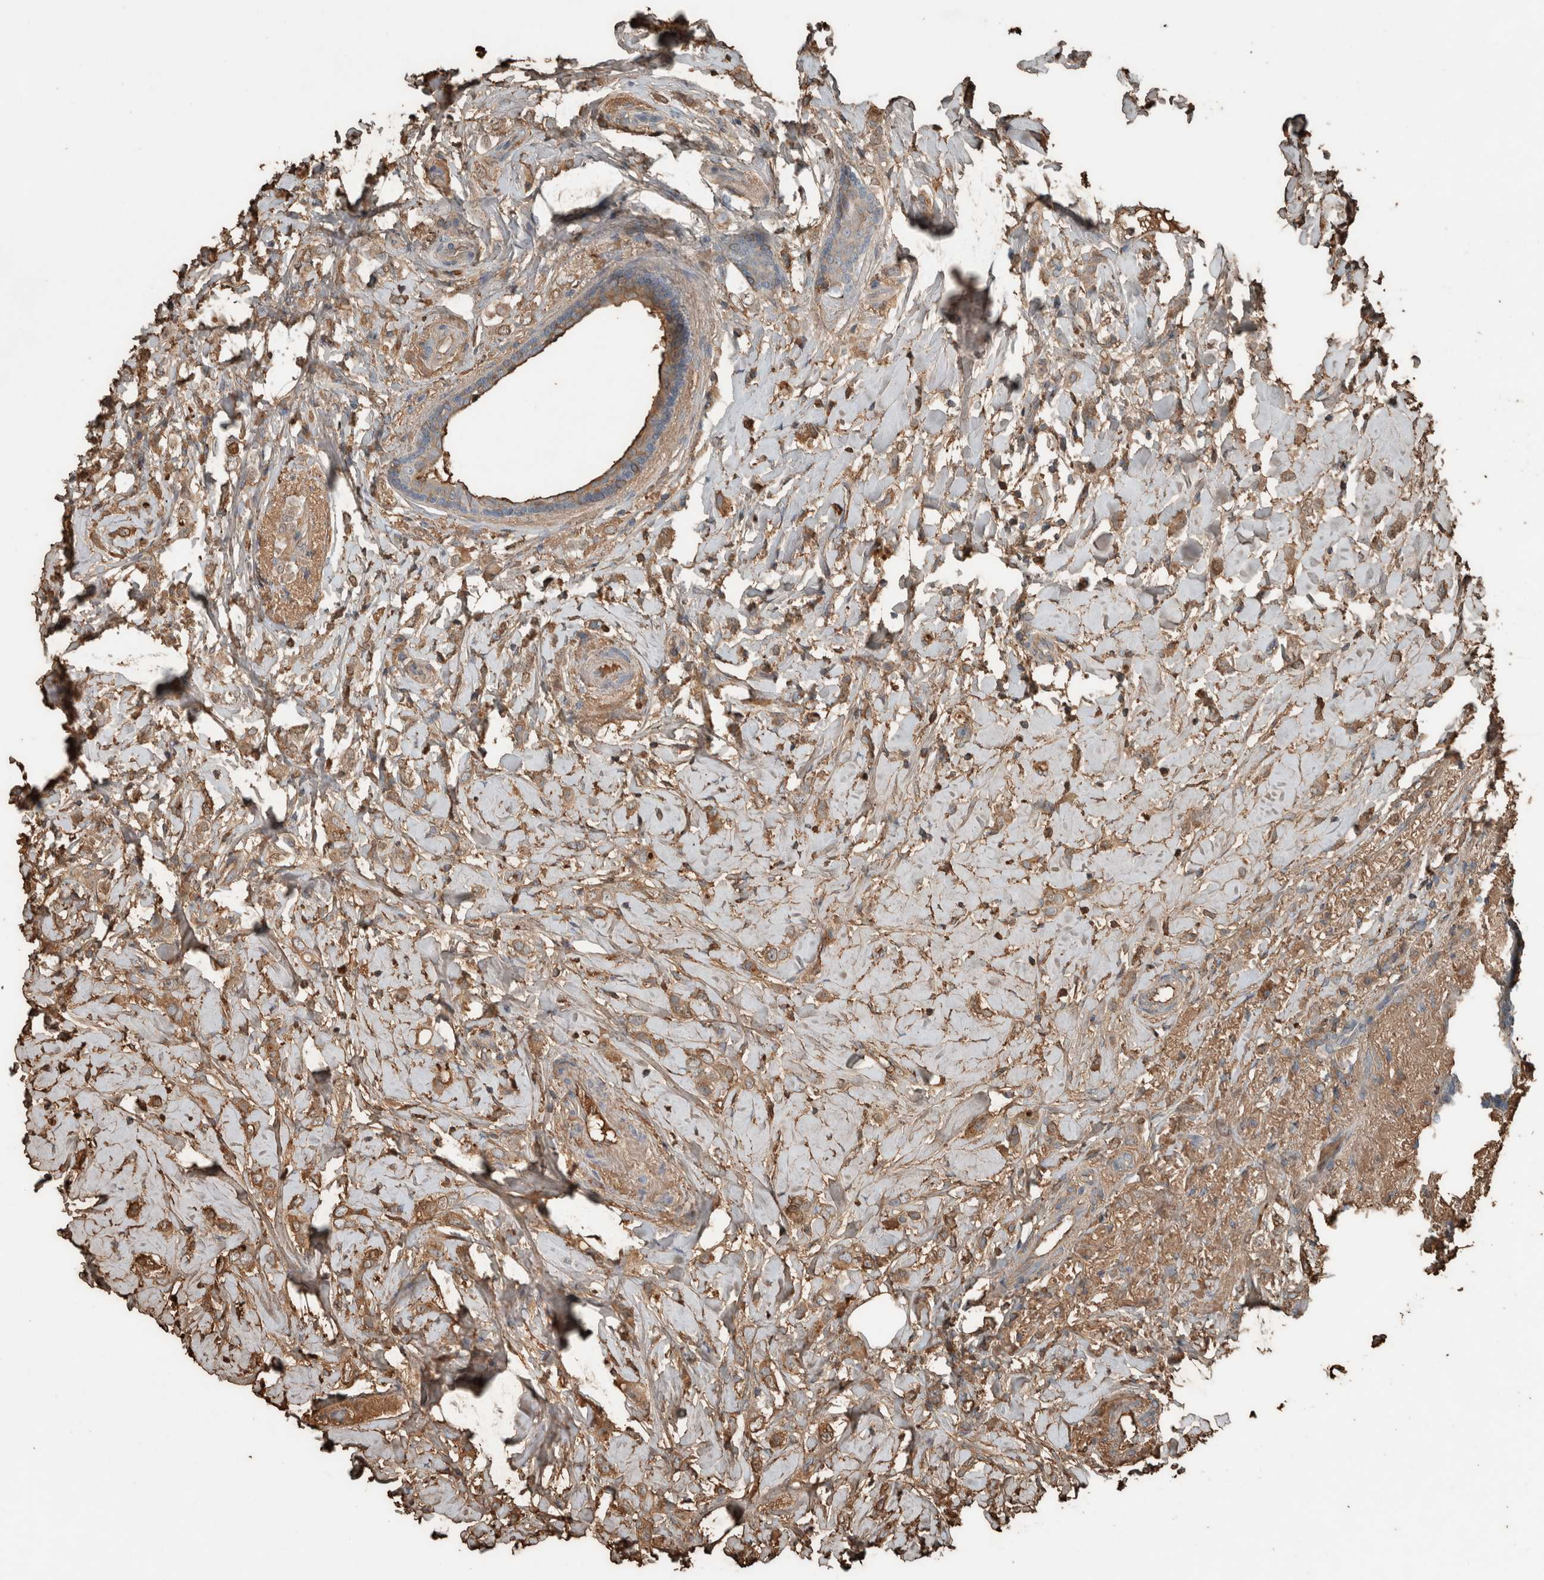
{"staining": {"intensity": "moderate", "quantity": "25%-75%", "location": "cytoplasmic/membranous"}, "tissue": "breast cancer", "cell_type": "Tumor cells", "image_type": "cancer", "snomed": [{"axis": "morphology", "description": "Normal tissue, NOS"}, {"axis": "morphology", "description": "Lobular carcinoma"}, {"axis": "topography", "description": "Breast"}], "caption": "This is an image of immunohistochemistry staining of lobular carcinoma (breast), which shows moderate expression in the cytoplasmic/membranous of tumor cells.", "gene": "USP34", "patient": {"sex": "female", "age": 47}}